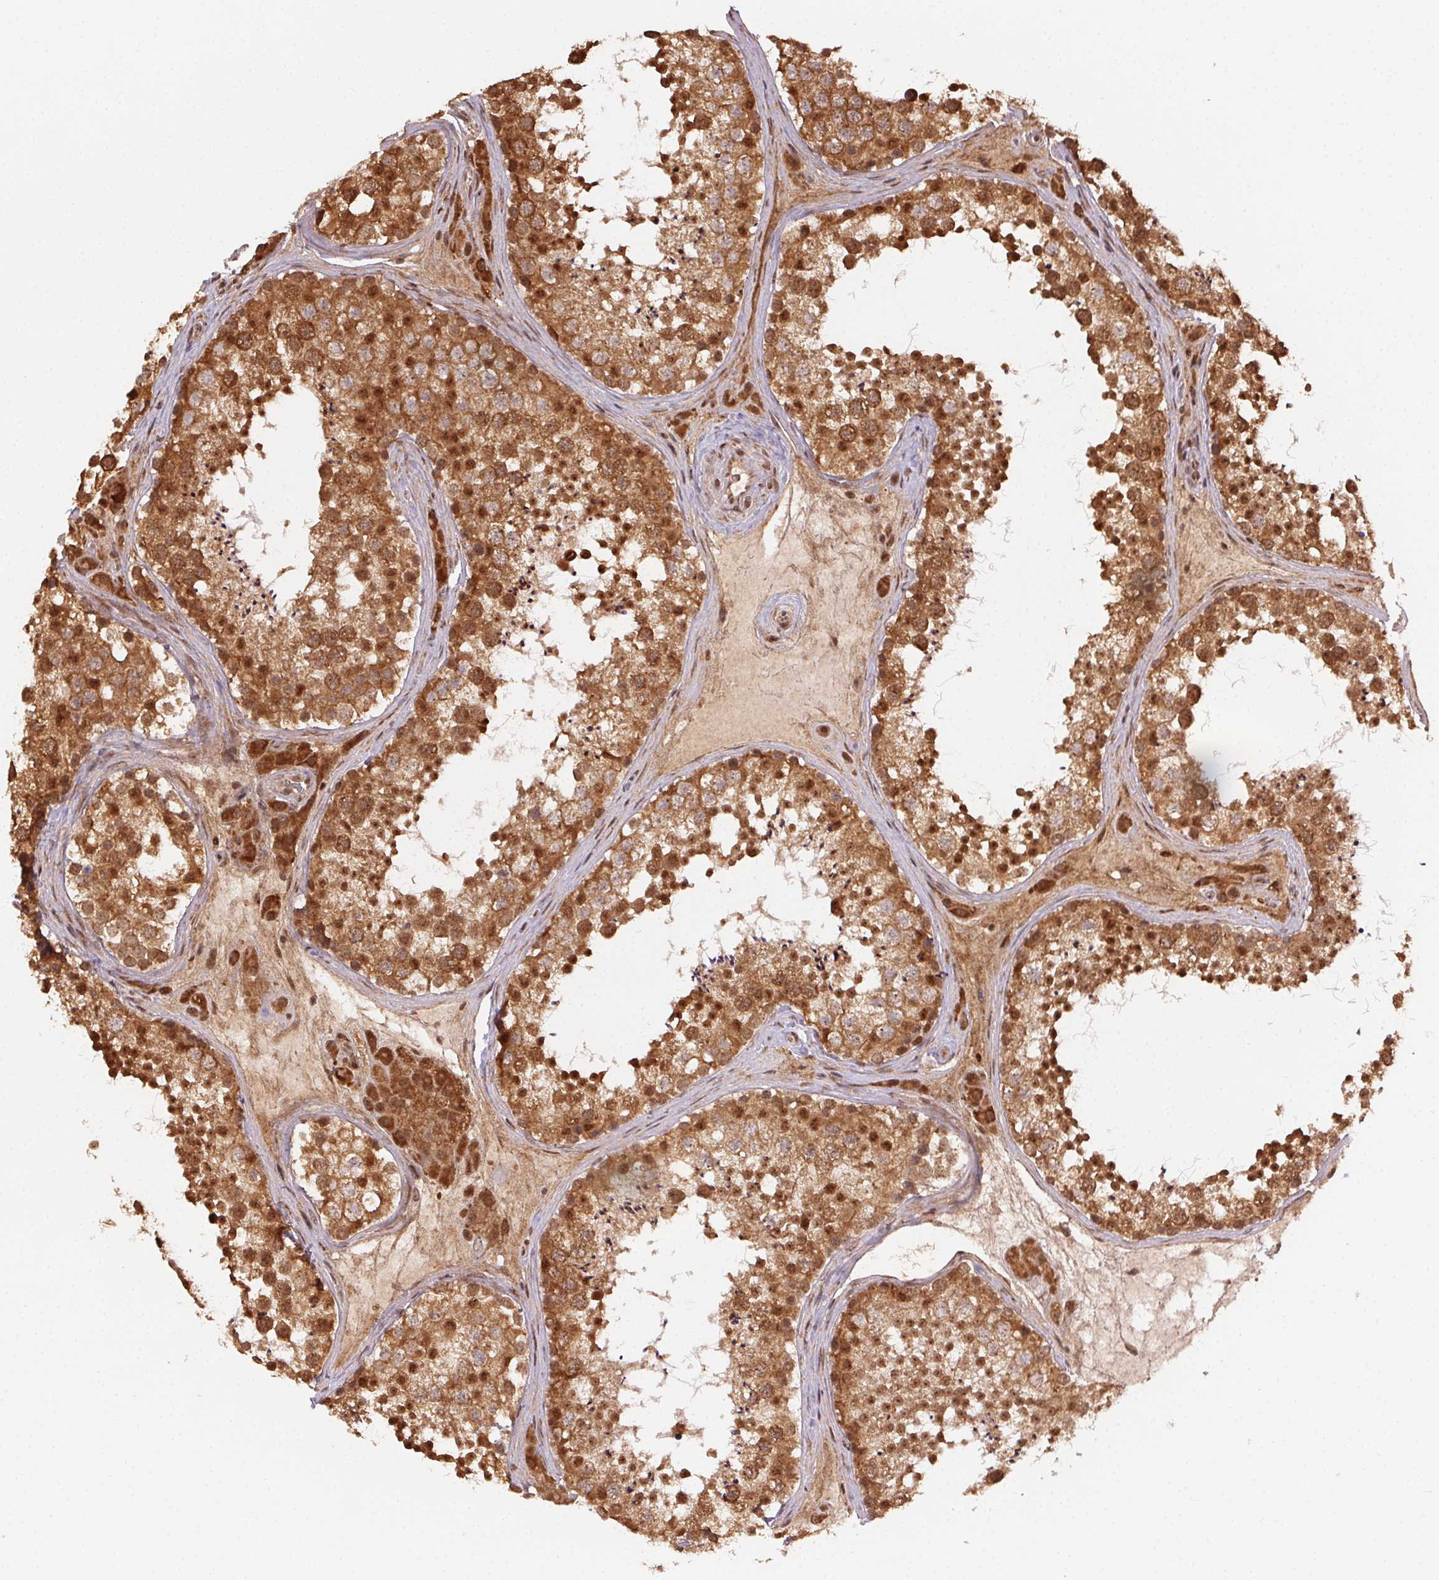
{"staining": {"intensity": "strong", "quantity": ">75%", "location": "cytoplasmic/membranous,nuclear"}, "tissue": "testis", "cell_type": "Cells in seminiferous ducts", "image_type": "normal", "snomed": [{"axis": "morphology", "description": "Normal tissue, NOS"}, {"axis": "topography", "description": "Testis"}], "caption": "Protein expression analysis of benign human testis reveals strong cytoplasmic/membranous,nuclear positivity in approximately >75% of cells in seminiferous ducts. The staining is performed using DAB brown chromogen to label protein expression. The nuclei are counter-stained blue using hematoxylin.", "gene": "TREML4", "patient": {"sex": "male", "age": 41}}